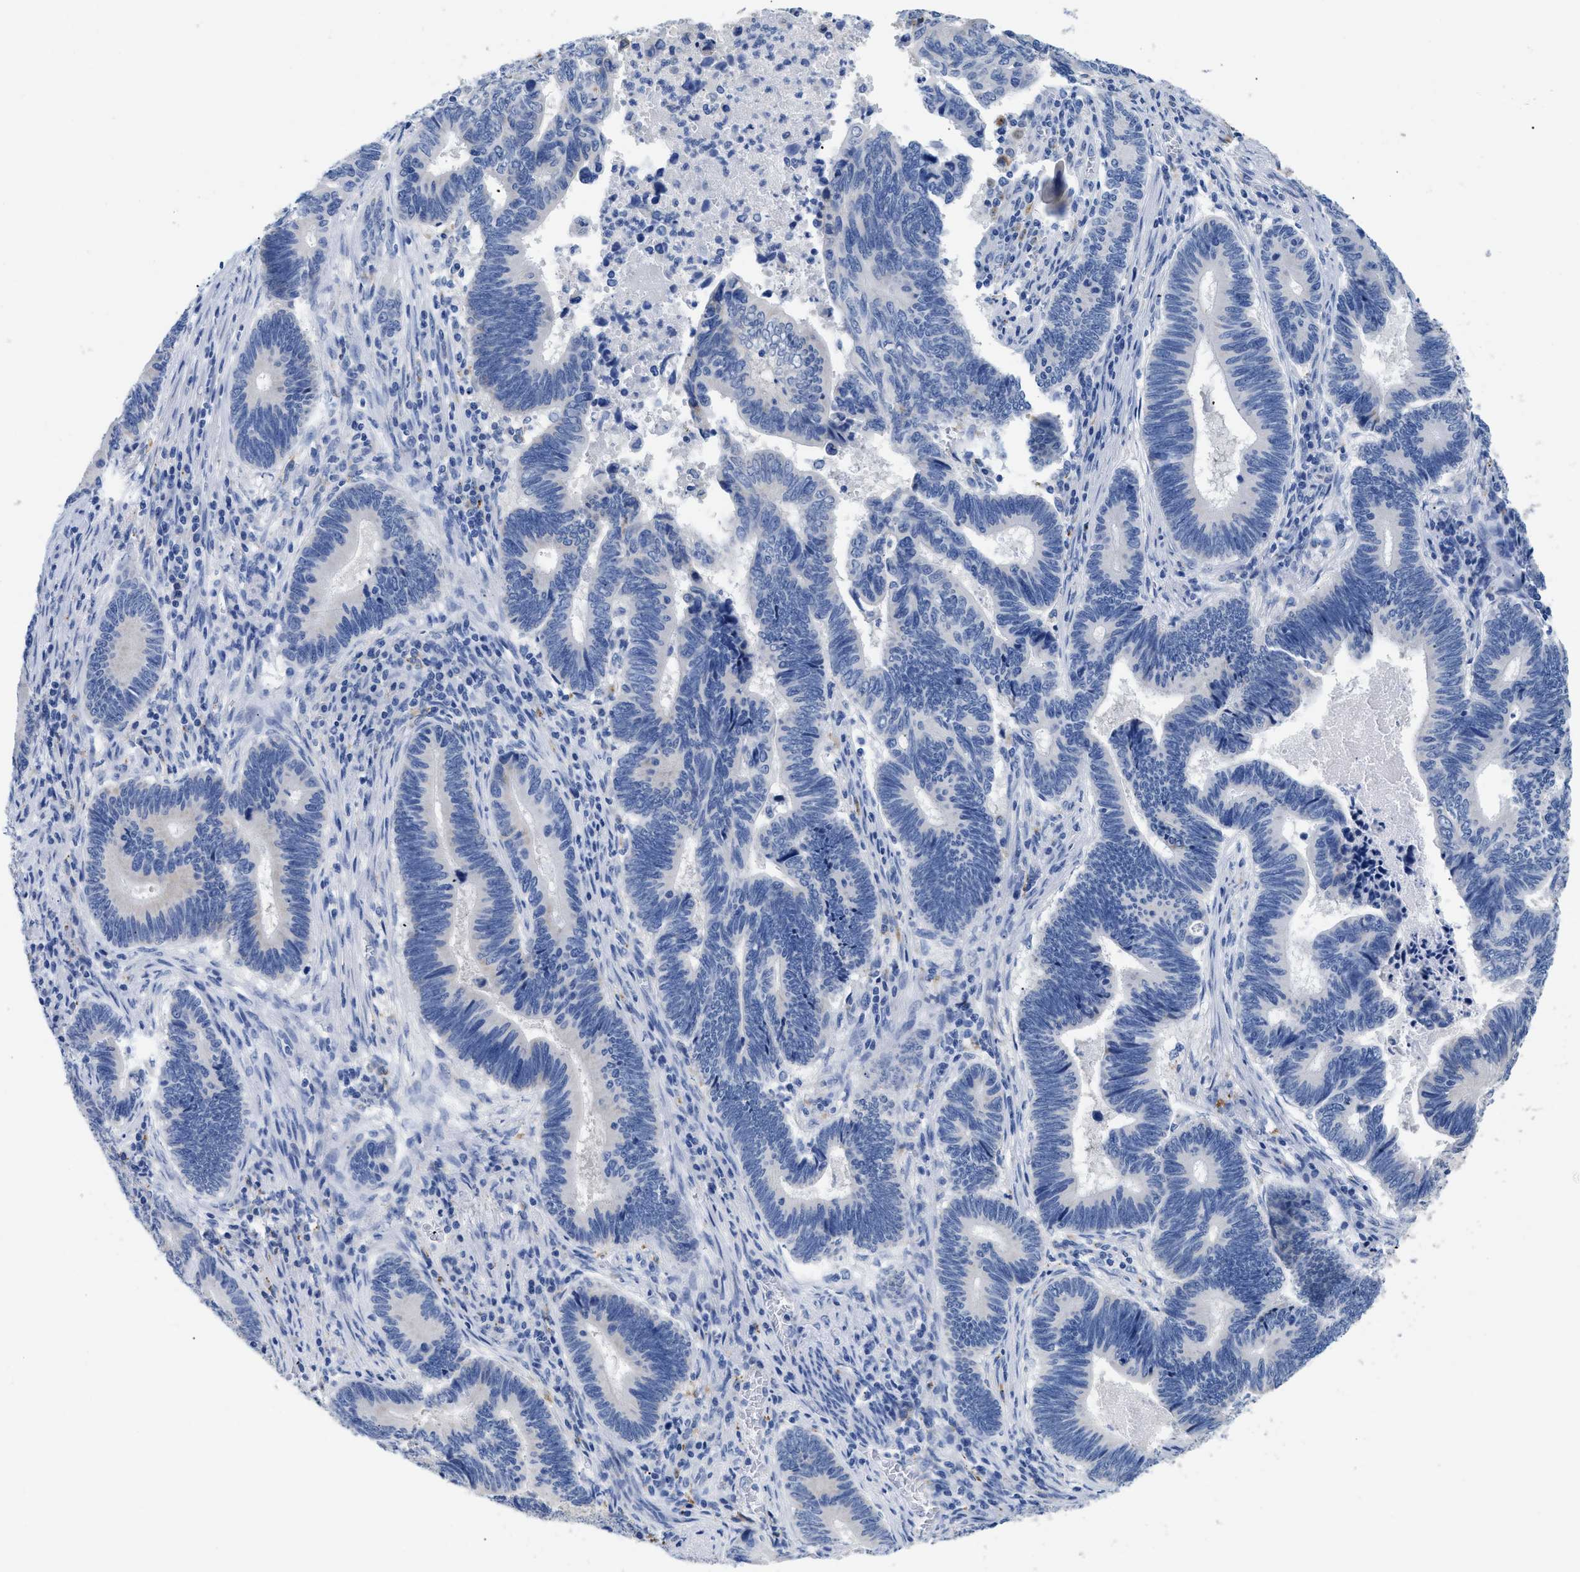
{"staining": {"intensity": "negative", "quantity": "none", "location": "none"}, "tissue": "pancreatic cancer", "cell_type": "Tumor cells", "image_type": "cancer", "snomed": [{"axis": "morphology", "description": "Adenocarcinoma, NOS"}, {"axis": "topography", "description": "Pancreas"}], "caption": "Immunohistochemistry micrograph of adenocarcinoma (pancreatic) stained for a protein (brown), which demonstrates no positivity in tumor cells. Brightfield microscopy of immunohistochemistry (IHC) stained with DAB (brown) and hematoxylin (blue), captured at high magnification.", "gene": "APOBEC2", "patient": {"sex": "female", "age": 70}}